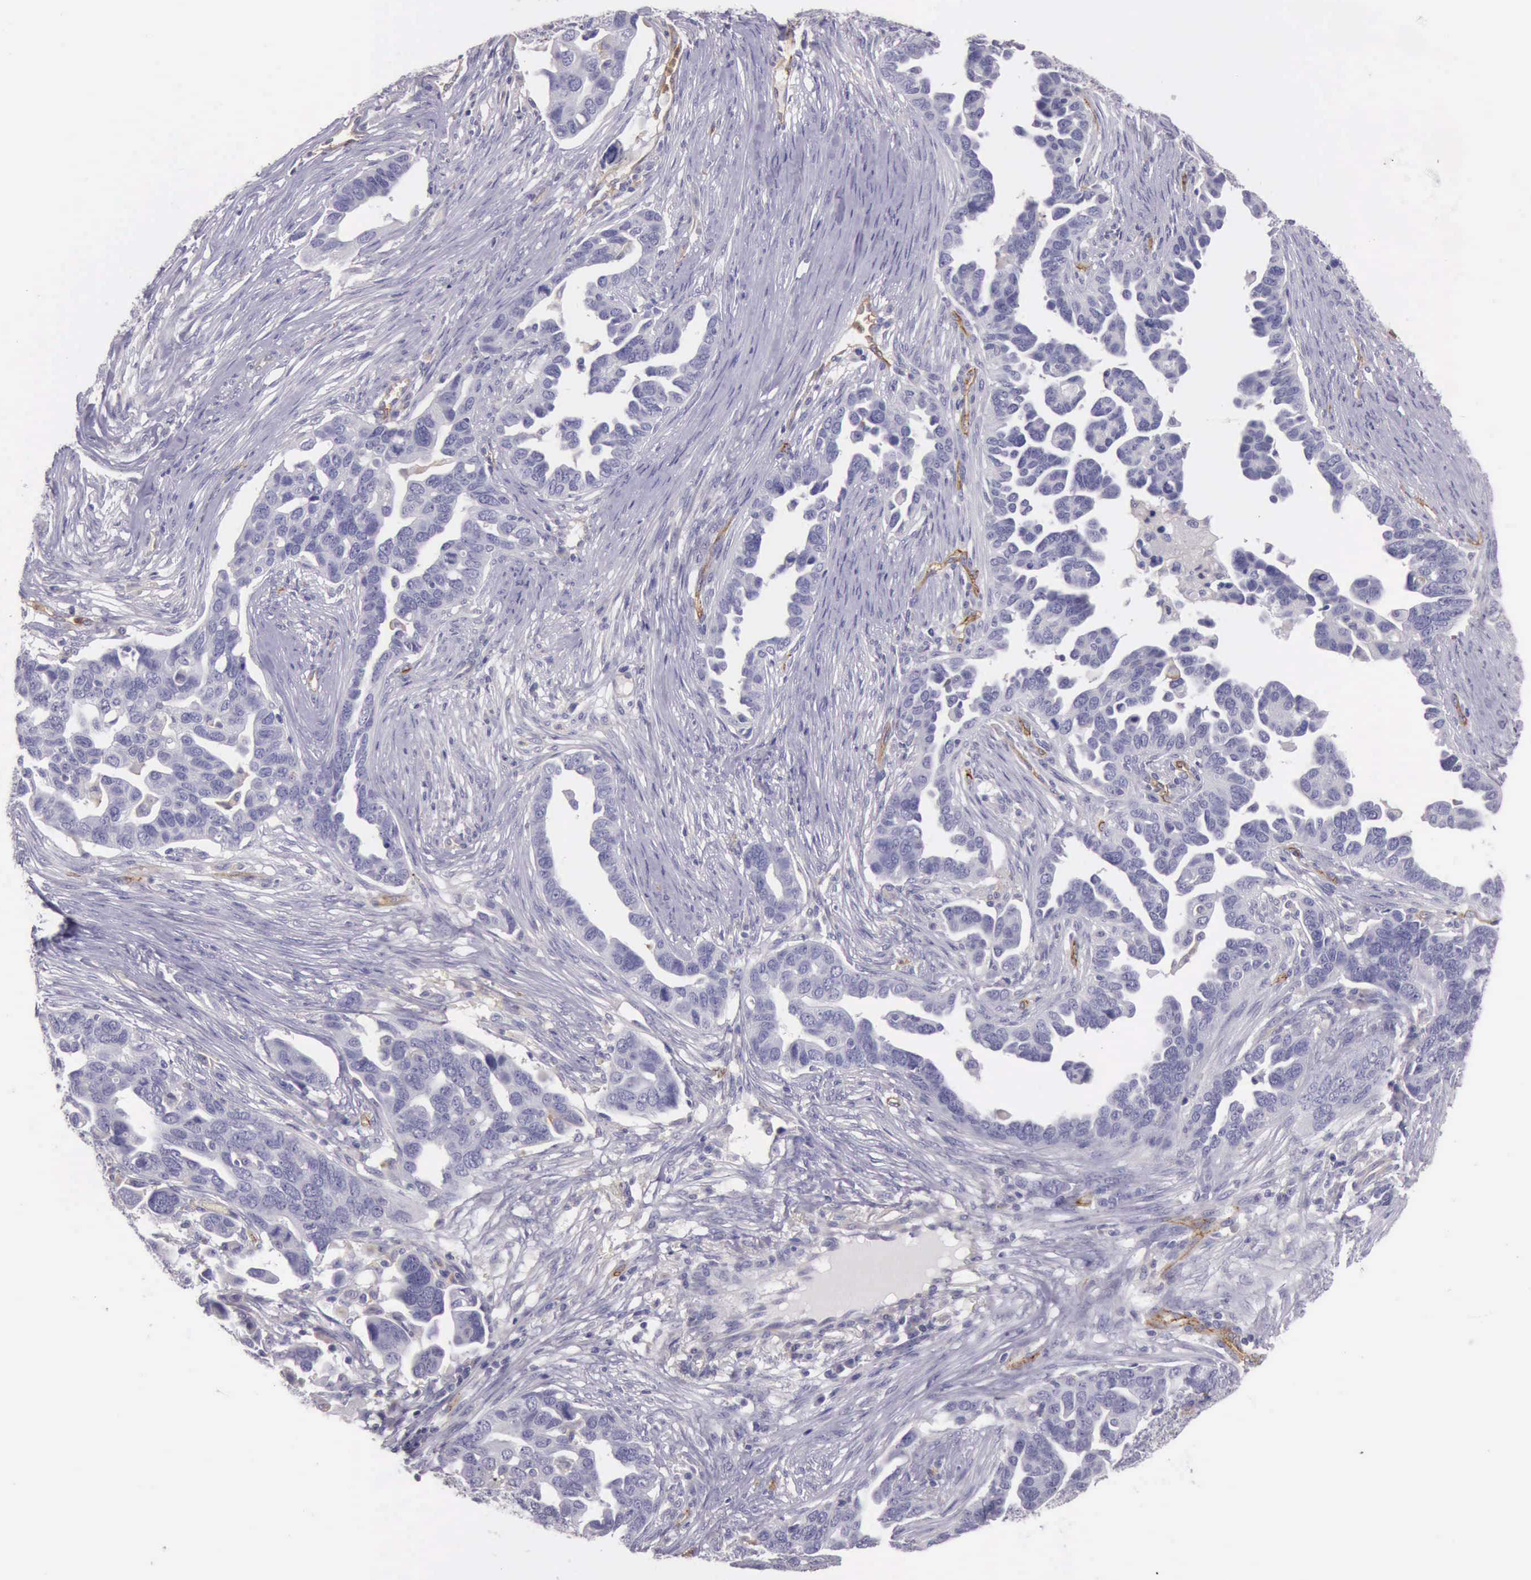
{"staining": {"intensity": "negative", "quantity": "none", "location": "none"}, "tissue": "ovarian cancer", "cell_type": "Tumor cells", "image_type": "cancer", "snomed": [{"axis": "morphology", "description": "Cystadenocarcinoma, serous, NOS"}, {"axis": "topography", "description": "Ovary"}], "caption": "Image shows no significant protein expression in tumor cells of serous cystadenocarcinoma (ovarian). (Stains: DAB immunohistochemistry with hematoxylin counter stain, Microscopy: brightfield microscopy at high magnification).", "gene": "TCEANC", "patient": {"sex": "female", "age": 54}}